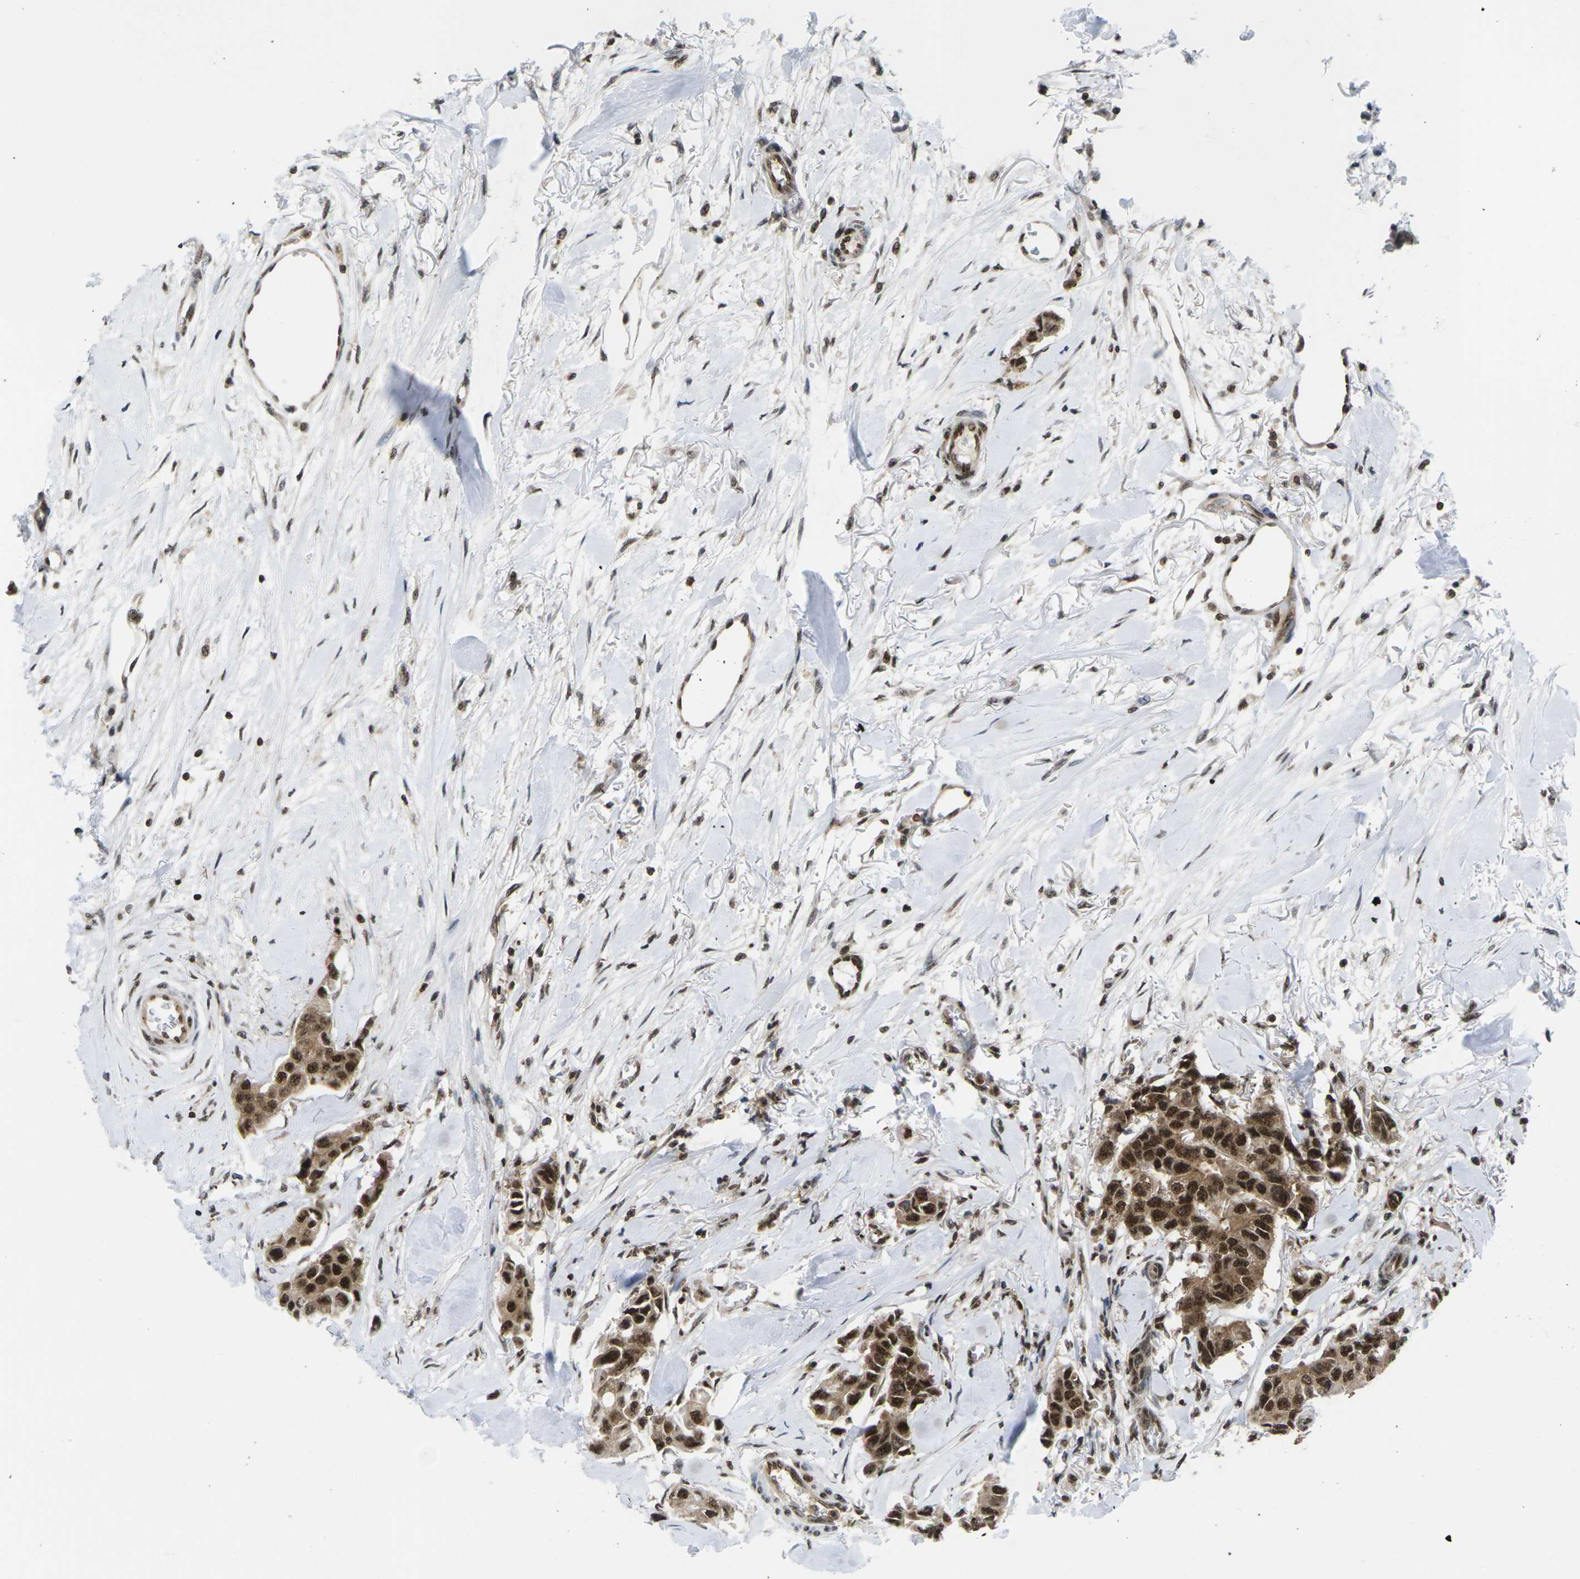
{"staining": {"intensity": "strong", "quantity": ">75%", "location": "cytoplasmic/membranous,nuclear"}, "tissue": "breast cancer", "cell_type": "Tumor cells", "image_type": "cancer", "snomed": [{"axis": "morphology", "description": "Duct carcinoma"}, {"axis": "topography", "description": "Breast"}], "caption": "Immunohistochemistry histopathology image of breast infiltrating ductal carcinoma stained for a protein (brown), which shows high levels of strong cytoplasmic/membranous and nuclear positivity in approximately >75% of tumor cells.", "gene": "MAGOH", "patient": {"sex": "female", "age": 80}}